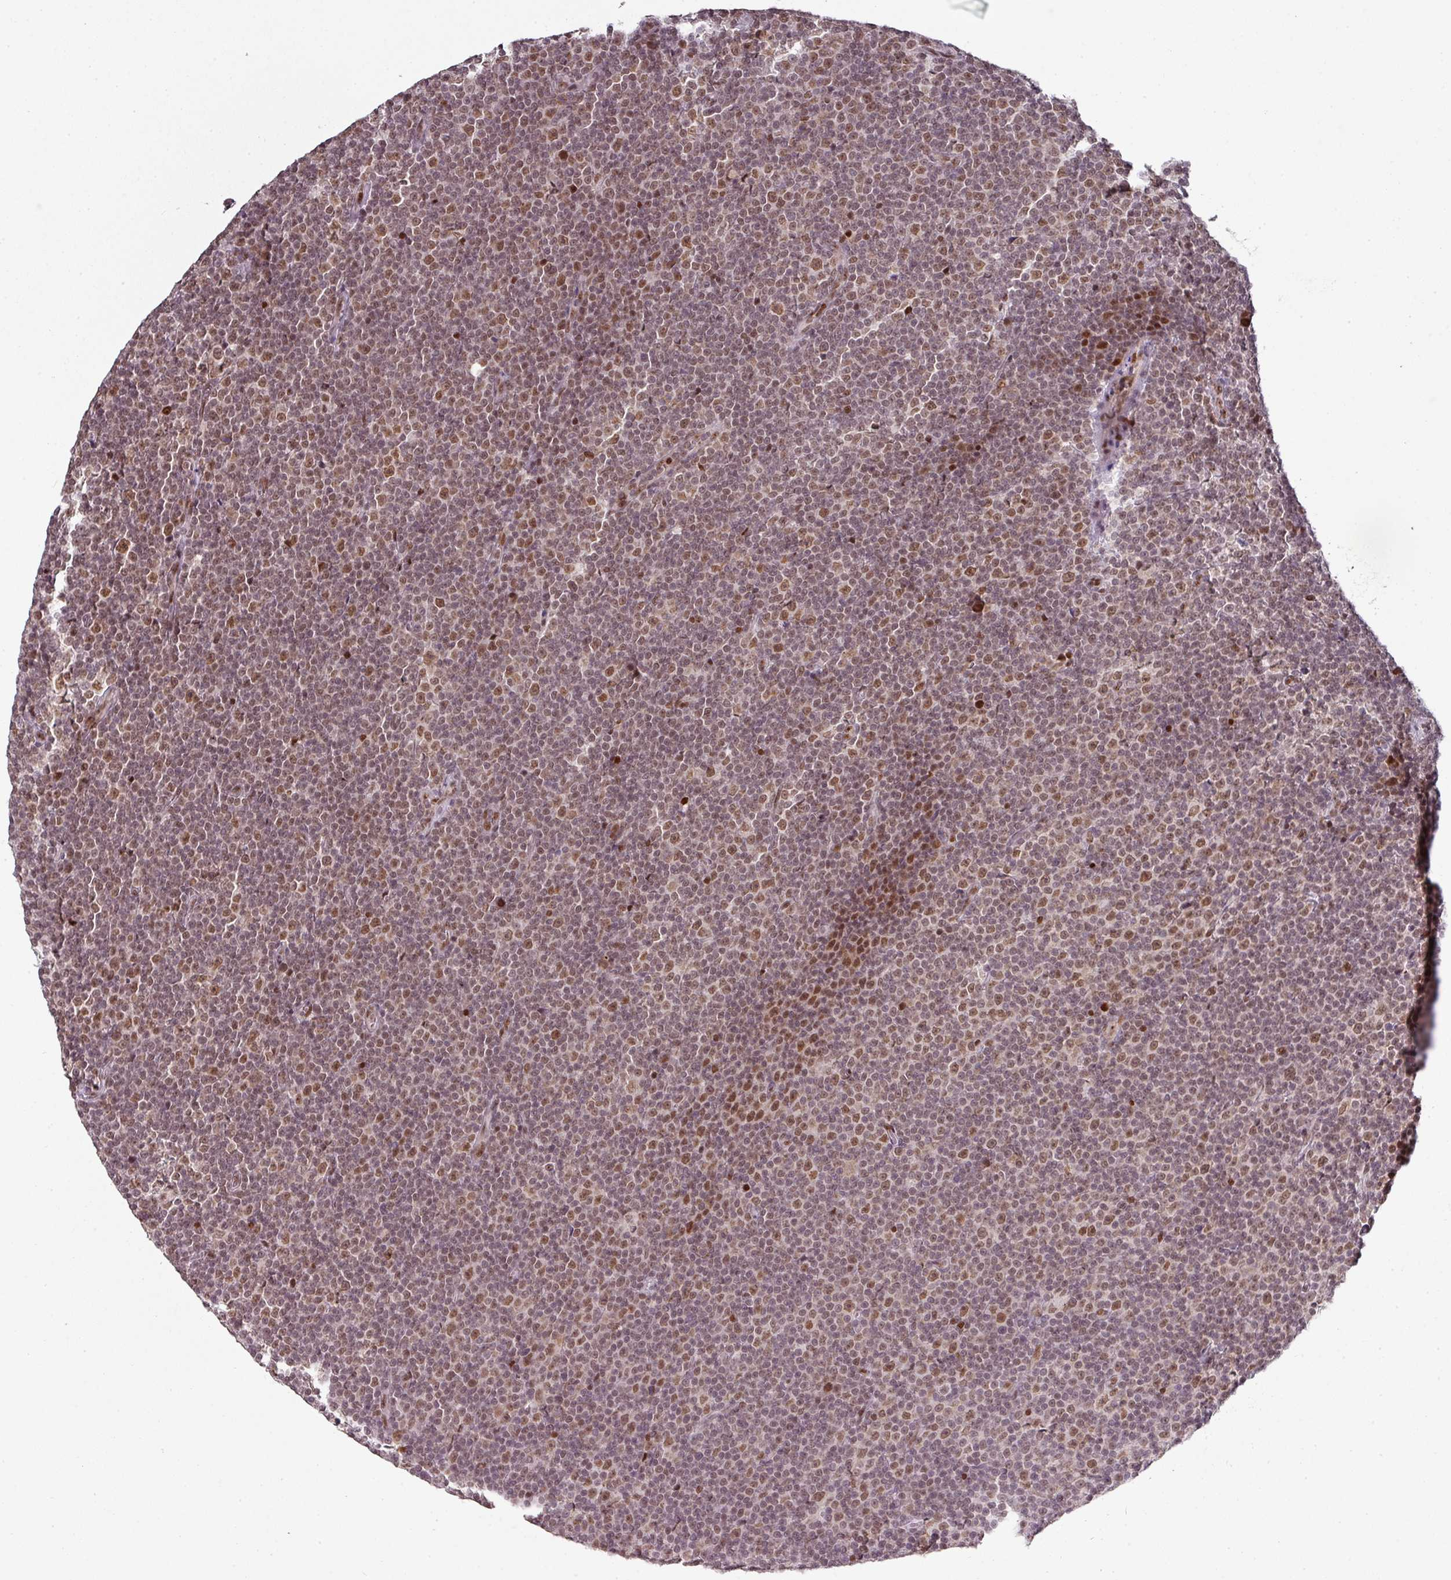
{"staining": {"intensity": "moderate", "quantity": ">75%", "location": "nuclear"}, "tissue": "lymphoma", "cell_type": "Tumor cells", "image_type": "cancer", "snomed": [{"axis": "morphology", "description": "Malignant lymphoma, non-Hodgkin's type, Low grade"}, {"axis": "topography", "description": "Lymph node"}], "caption": "Immunohistochemical staining of human malignant lymphoma, non-Hodgkin's type (low-grade) displays moderate nuclear protein positivity in approximately >75% of tumor cells.", "gene": "NEIL1", "patient": {"sex": "female", "age": 67}}